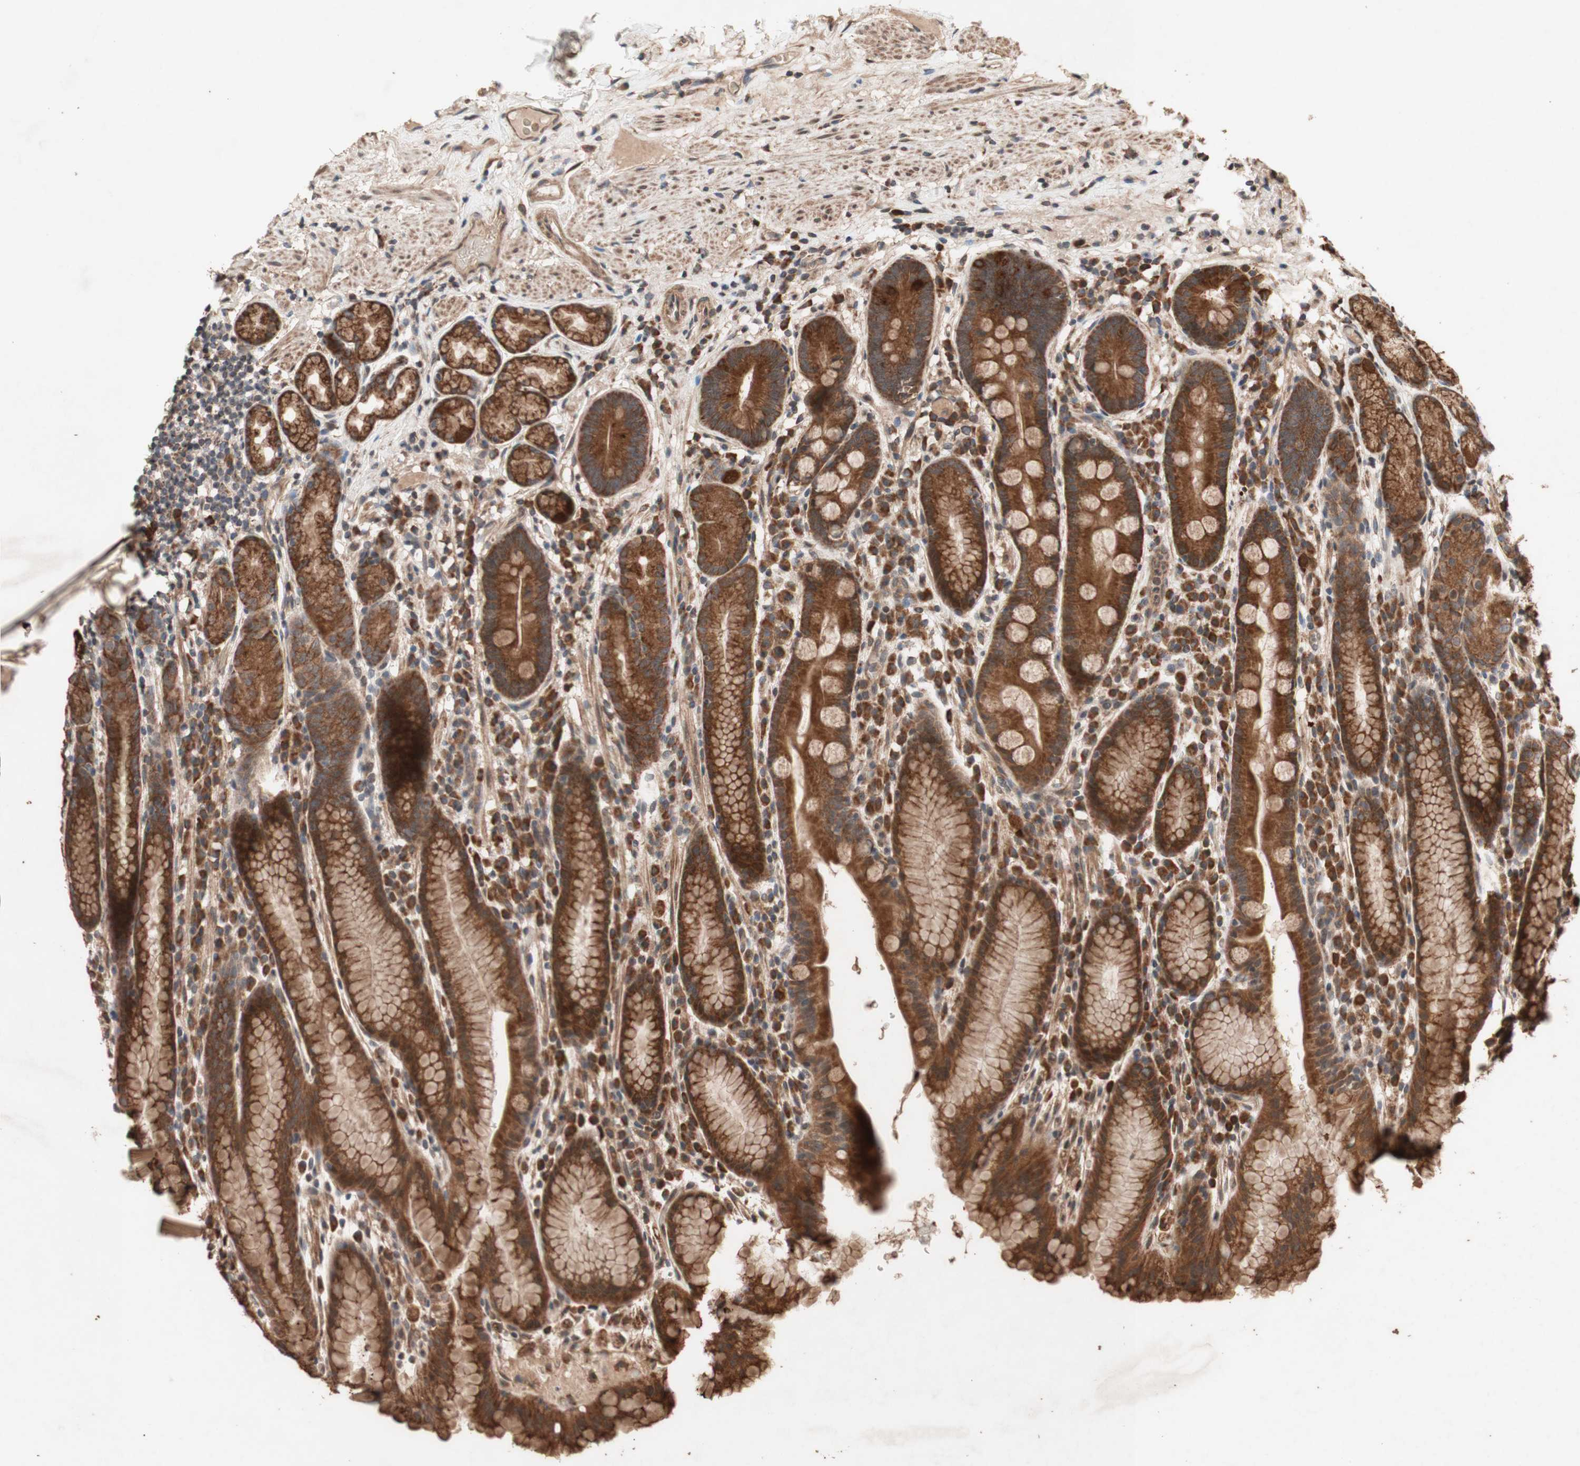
{"staining": {"intensity": "strong", "quantity": ">75%", "location": "cytoplasmic/membranous"}, "tissue": "stomach", "cell_type": "Glandular cells", "image_type": "normal", "snomed": [{"axis": "morphology", "description": "Normal tissue, NOS"}, {"axis": "topography", "description": "Stomach, lower"}], "caption": "IHC photomicrograph of unremarkable stomach stained for a protein (brown), which displays high levels of strong cytoplasmic/membranous positivity in approximately >75% of glandular cells.", "gene": "DDOST", "patient": {"sex": "male", "age": 52}}